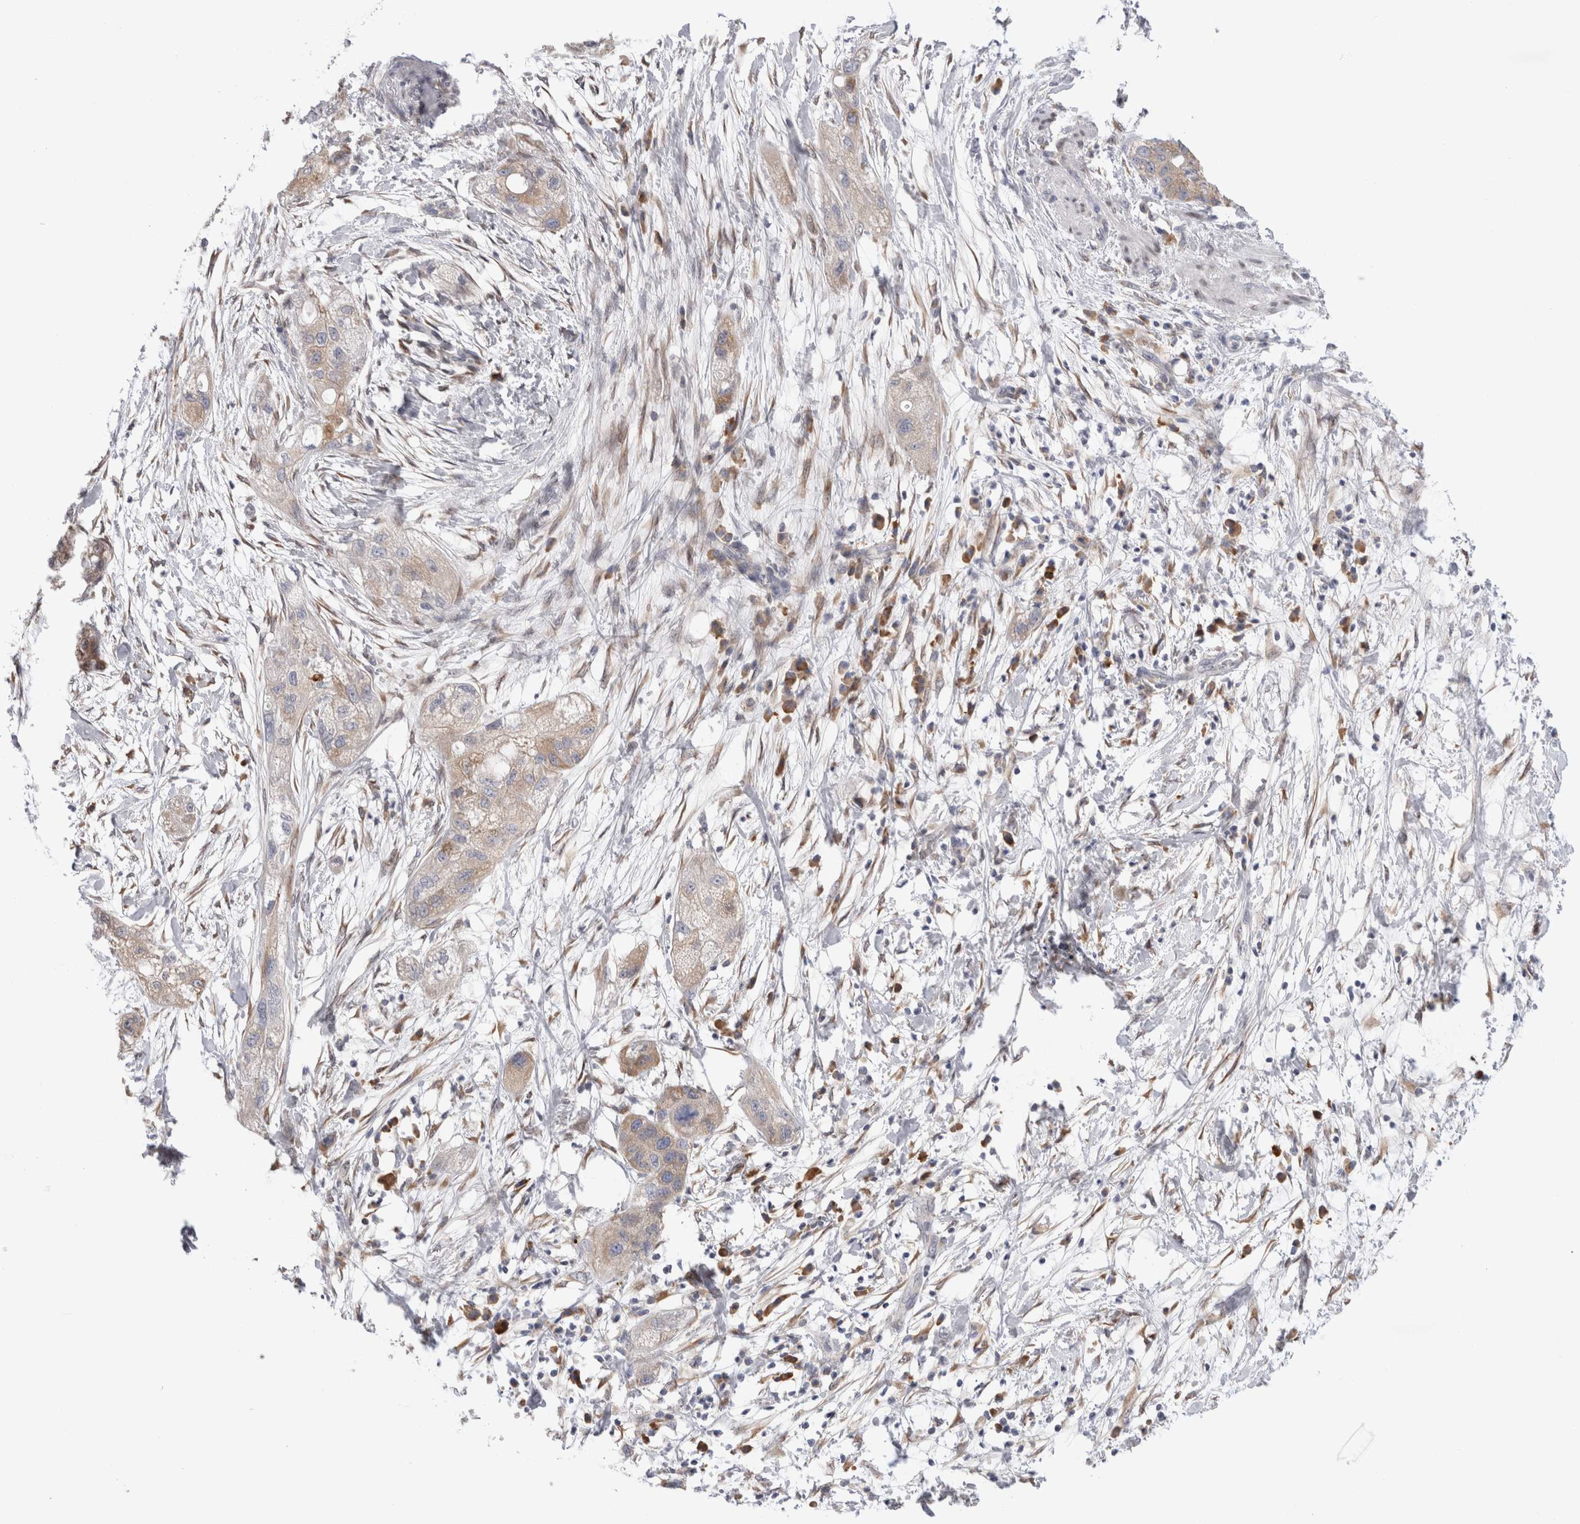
{"staining": {"intensity": "weak", "quantity": "<25%", "location": "cytoplasmic/membranous"}, "tissue": "pancreatic cancer", "cell_type": "Tumor cells", "image_type": "cancer", "snomed": [{"axis": "morphology", "description": "Adenocarcinoma, NOS"}, {"axis": "topography", "description": "Pancreas"}], "caption": "Immunohistochemistry (IHC) histopathology image of neoplastic tissue: human pancreatic cancer (adenocarcinoma) stained with DAB (3,3'-diaminobenzidine) reveals no significant protein staining in tumor cells.", "gene": "VCPIP1", "patient": {"sex": "female", "age": 78}}